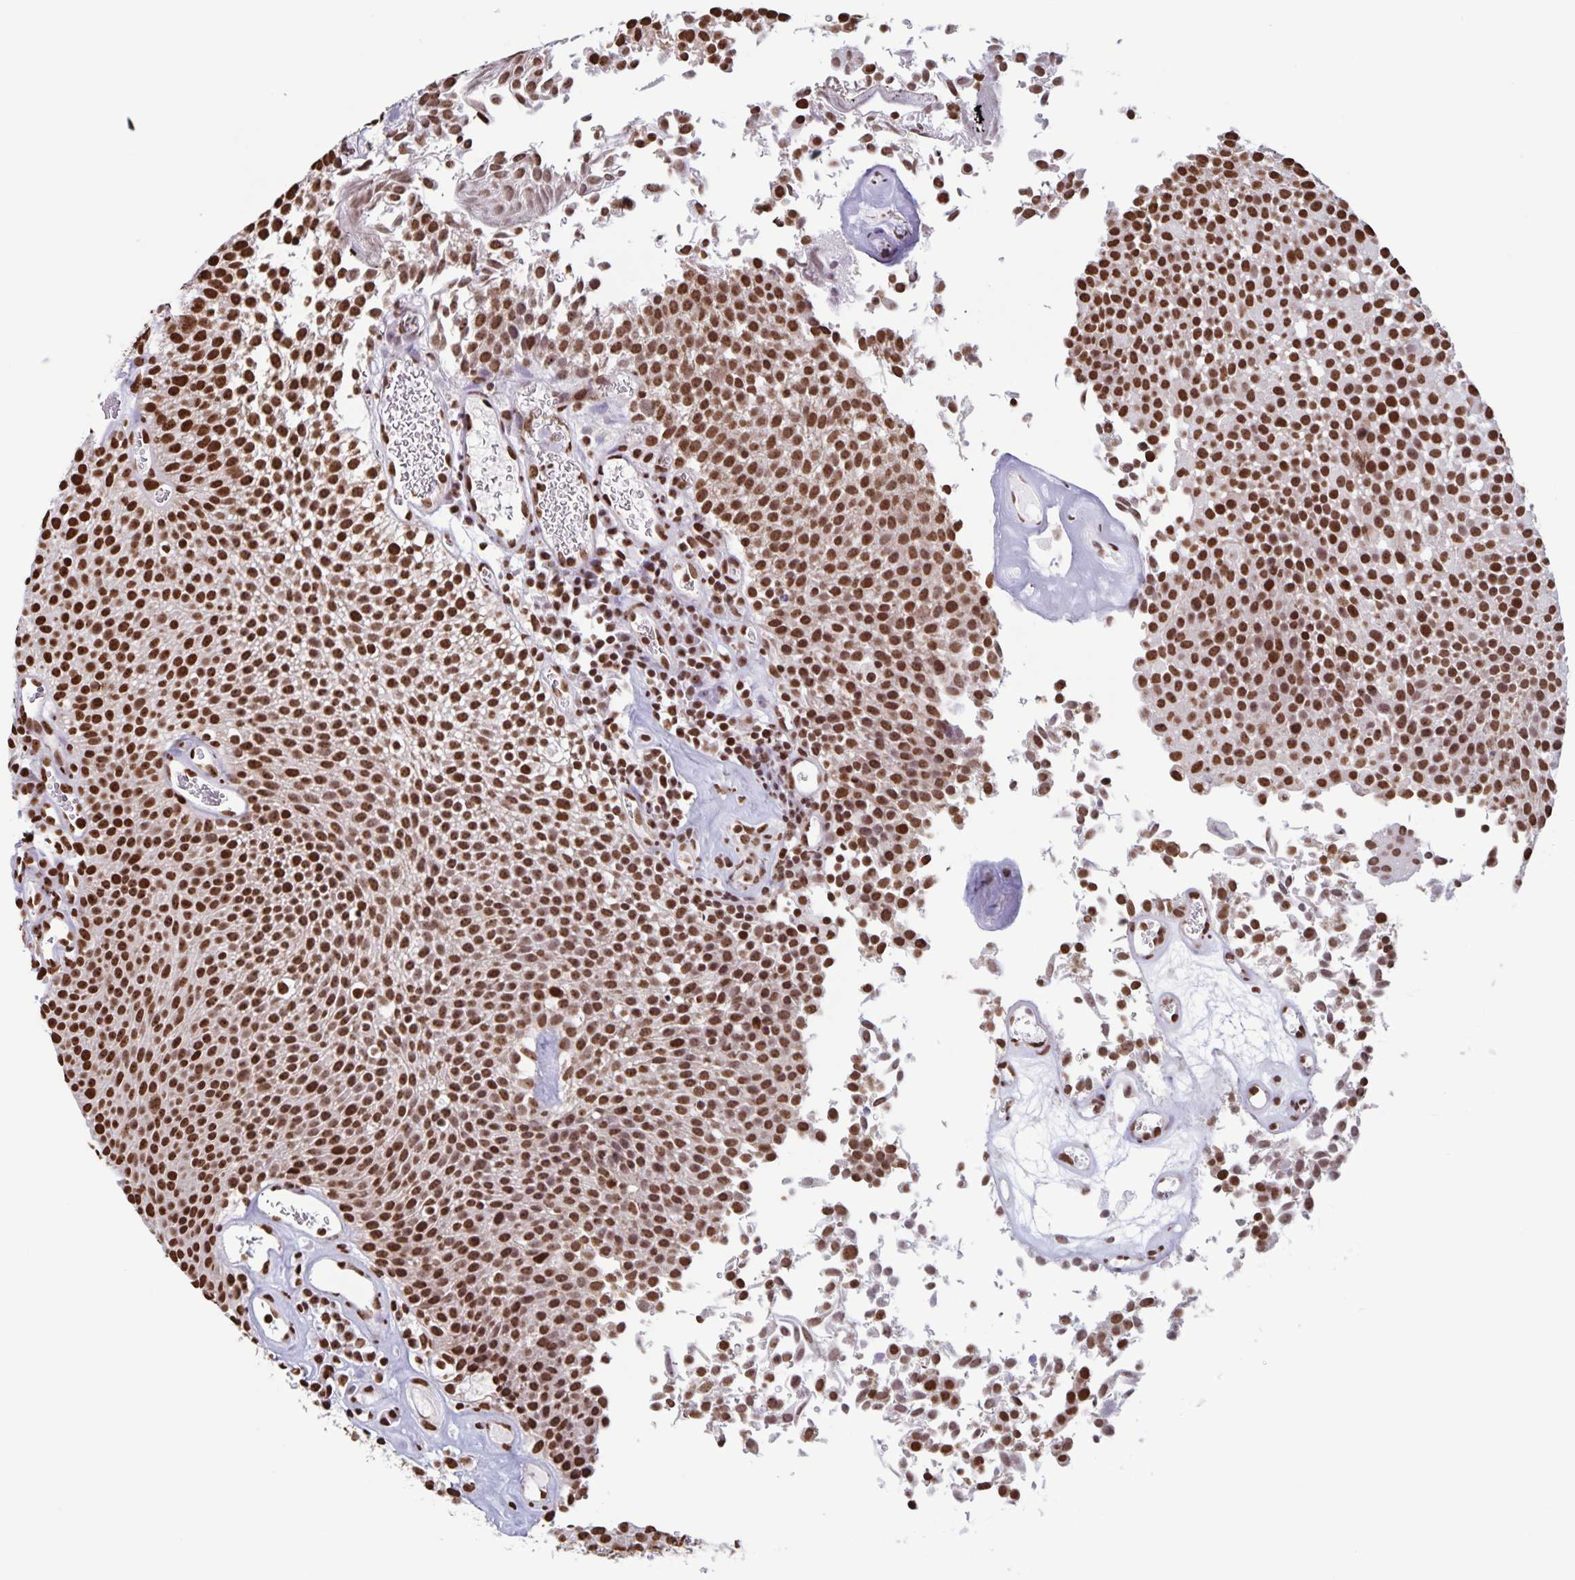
{"staining": {"intensity": "strong", "quantity": ">75%", "location": "nuclear"}, "tissue": "urothelial cancer", "cell_type": "Tumor cells", "image_type": "cancer", "snomed": [{"axis": "morphology", "description": "Urothelial carcinoma, Low grade"}, {"axis": "topography", "description": "Urinary bladder"}], "caption": "Immunohistochemistry micrograph of urothelial carcinoma (low-grade) stained for a protein (brown), which exhibits high levels of strong nuclear positivity in about >75% of tumor cells.", "gene": "DUT", "patient": {"sex": "female", "age": 79}}